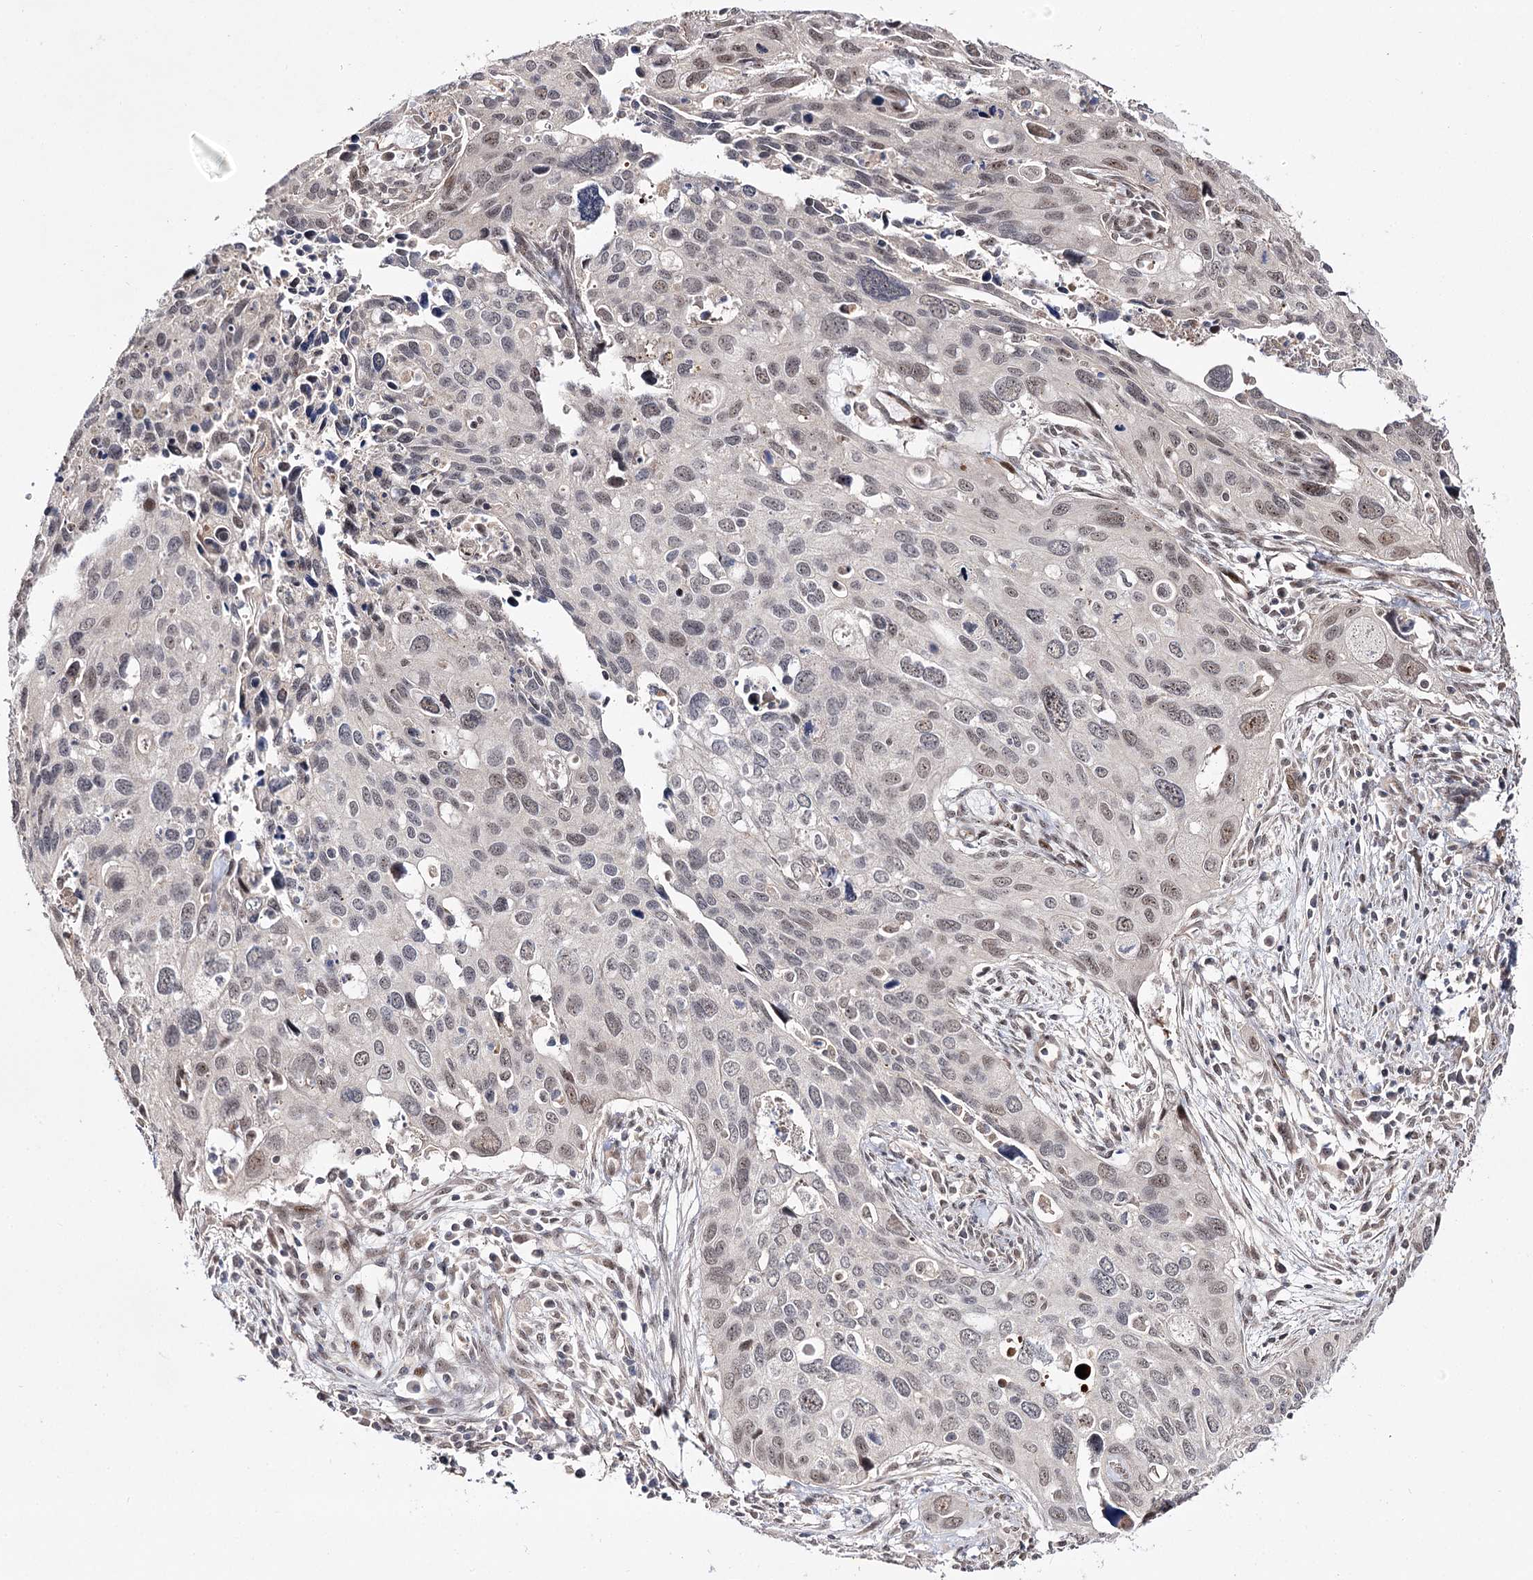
{"staining": {"intensity": "weak", "quantity": "<25%", "location": "nuclear"}, "tissue": "cervical cancer", "cell_type": "Tumor cells", "image_type": "cancer", "snomed": [{"axis": "morphology", "description": "Squamous cell carcinoma, NOS"}, {"axis": "topography", "description": "Cervix"}], "caption": "Immunohistochemical staining of cervical squamous cell carcinoma demonstrates no significant expression in tumor cells.", "gene": "RRP9", "patient": {"sex": "female", "age": 55}}